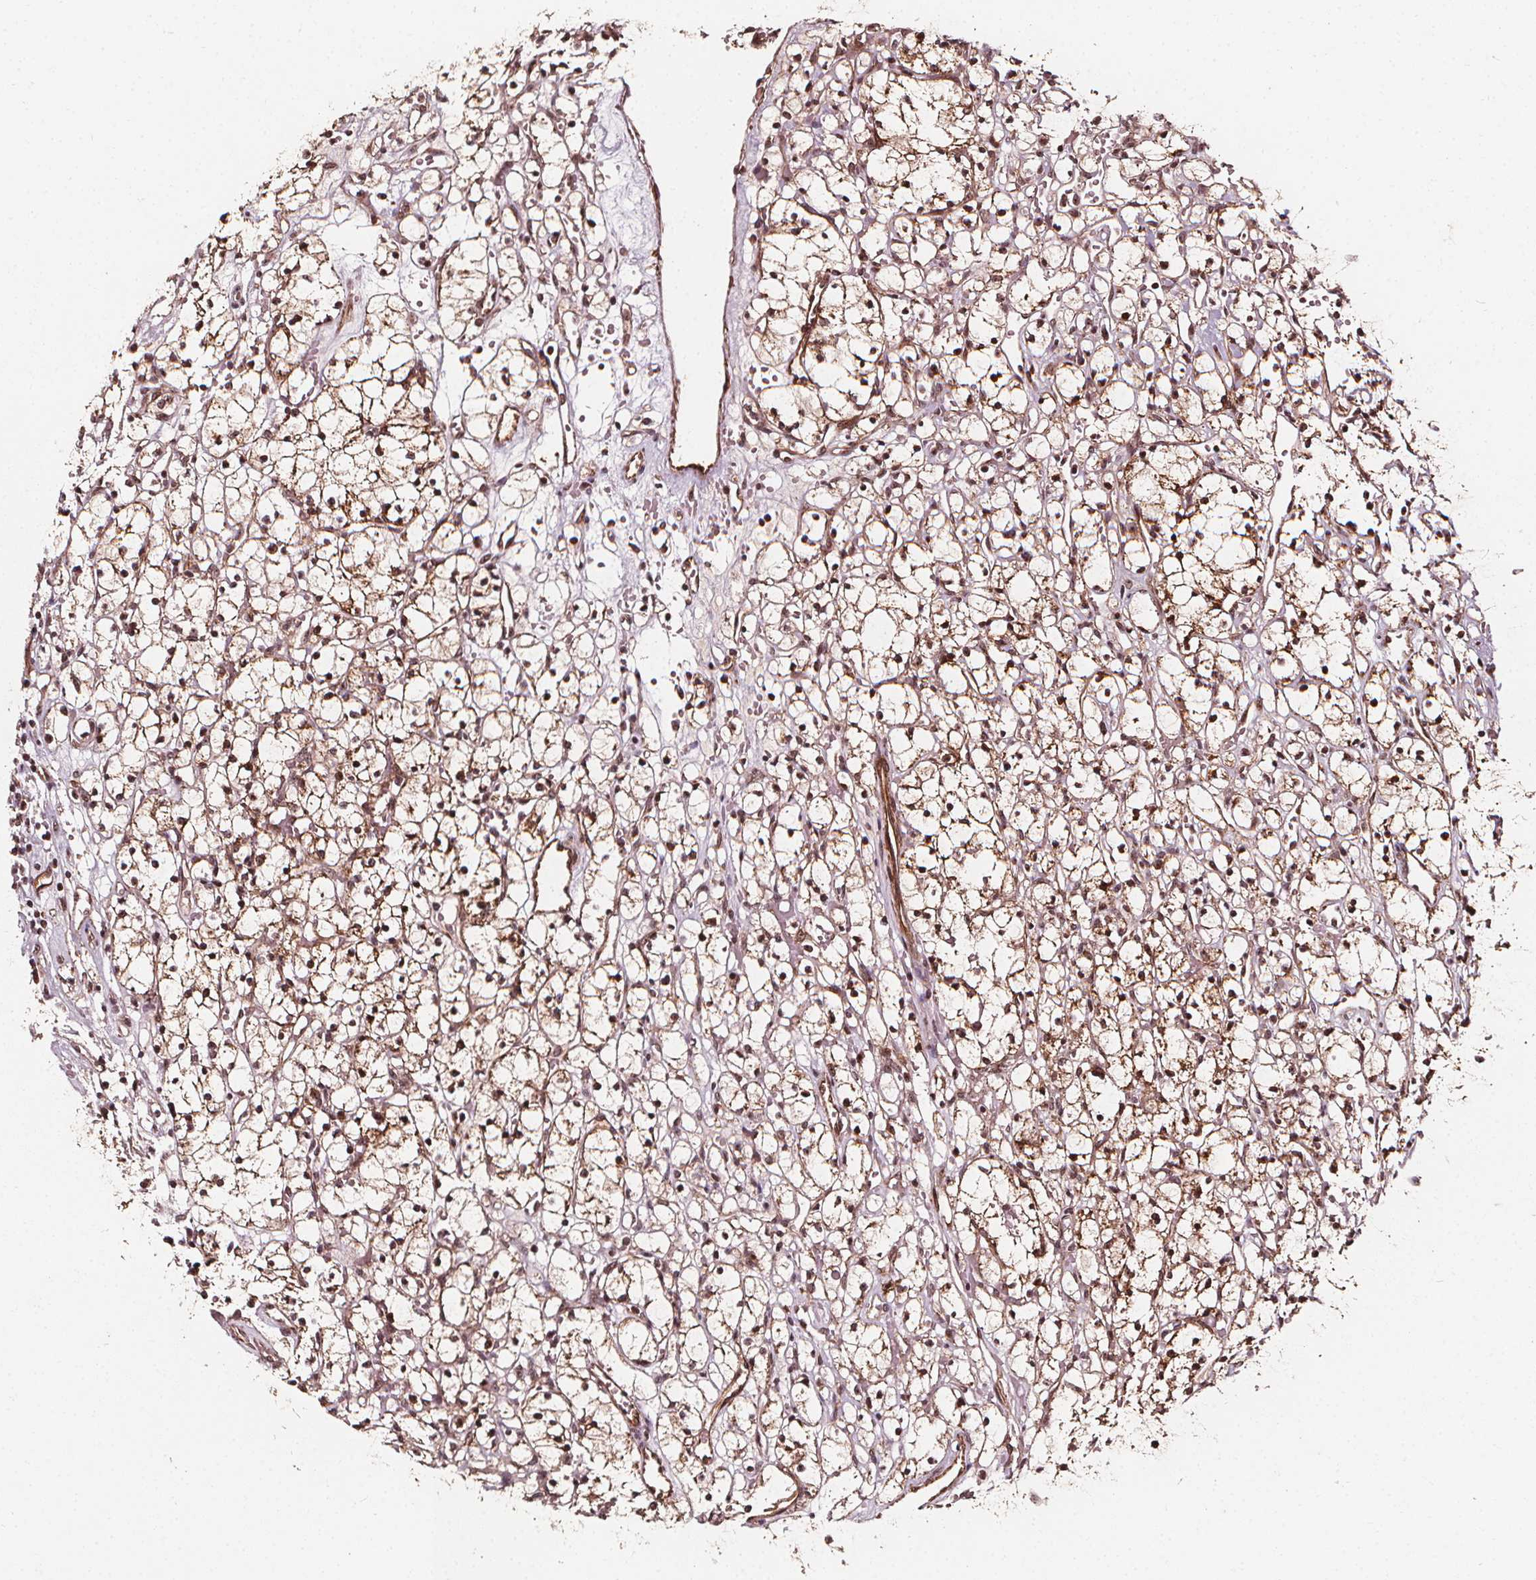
{"staining": {"intensity": "weak", "quantity": "25%-75%", "location": "cytoplasmic/membranous,nuclear"}, "tissue": "renal cancer", "cell_type": "Tumor cells", "image_type": "cancer", "snomed": [{"axis": "morphology", "description": "Adenocarcinoma, NOS"}, {"axis": "topography", "description": "Kidney"}], "caption": "Adenocarcinoma (renal) was stained to show a protein in brown. There is low levels of weak cytoplasmic/membranous and nuclear expression in about 25%-75% of tumor cells. (IHC, brightfield microscopy, high magnification).", "gene": "EXOSC9", "patient": {"sex": "female", "age": 59}}